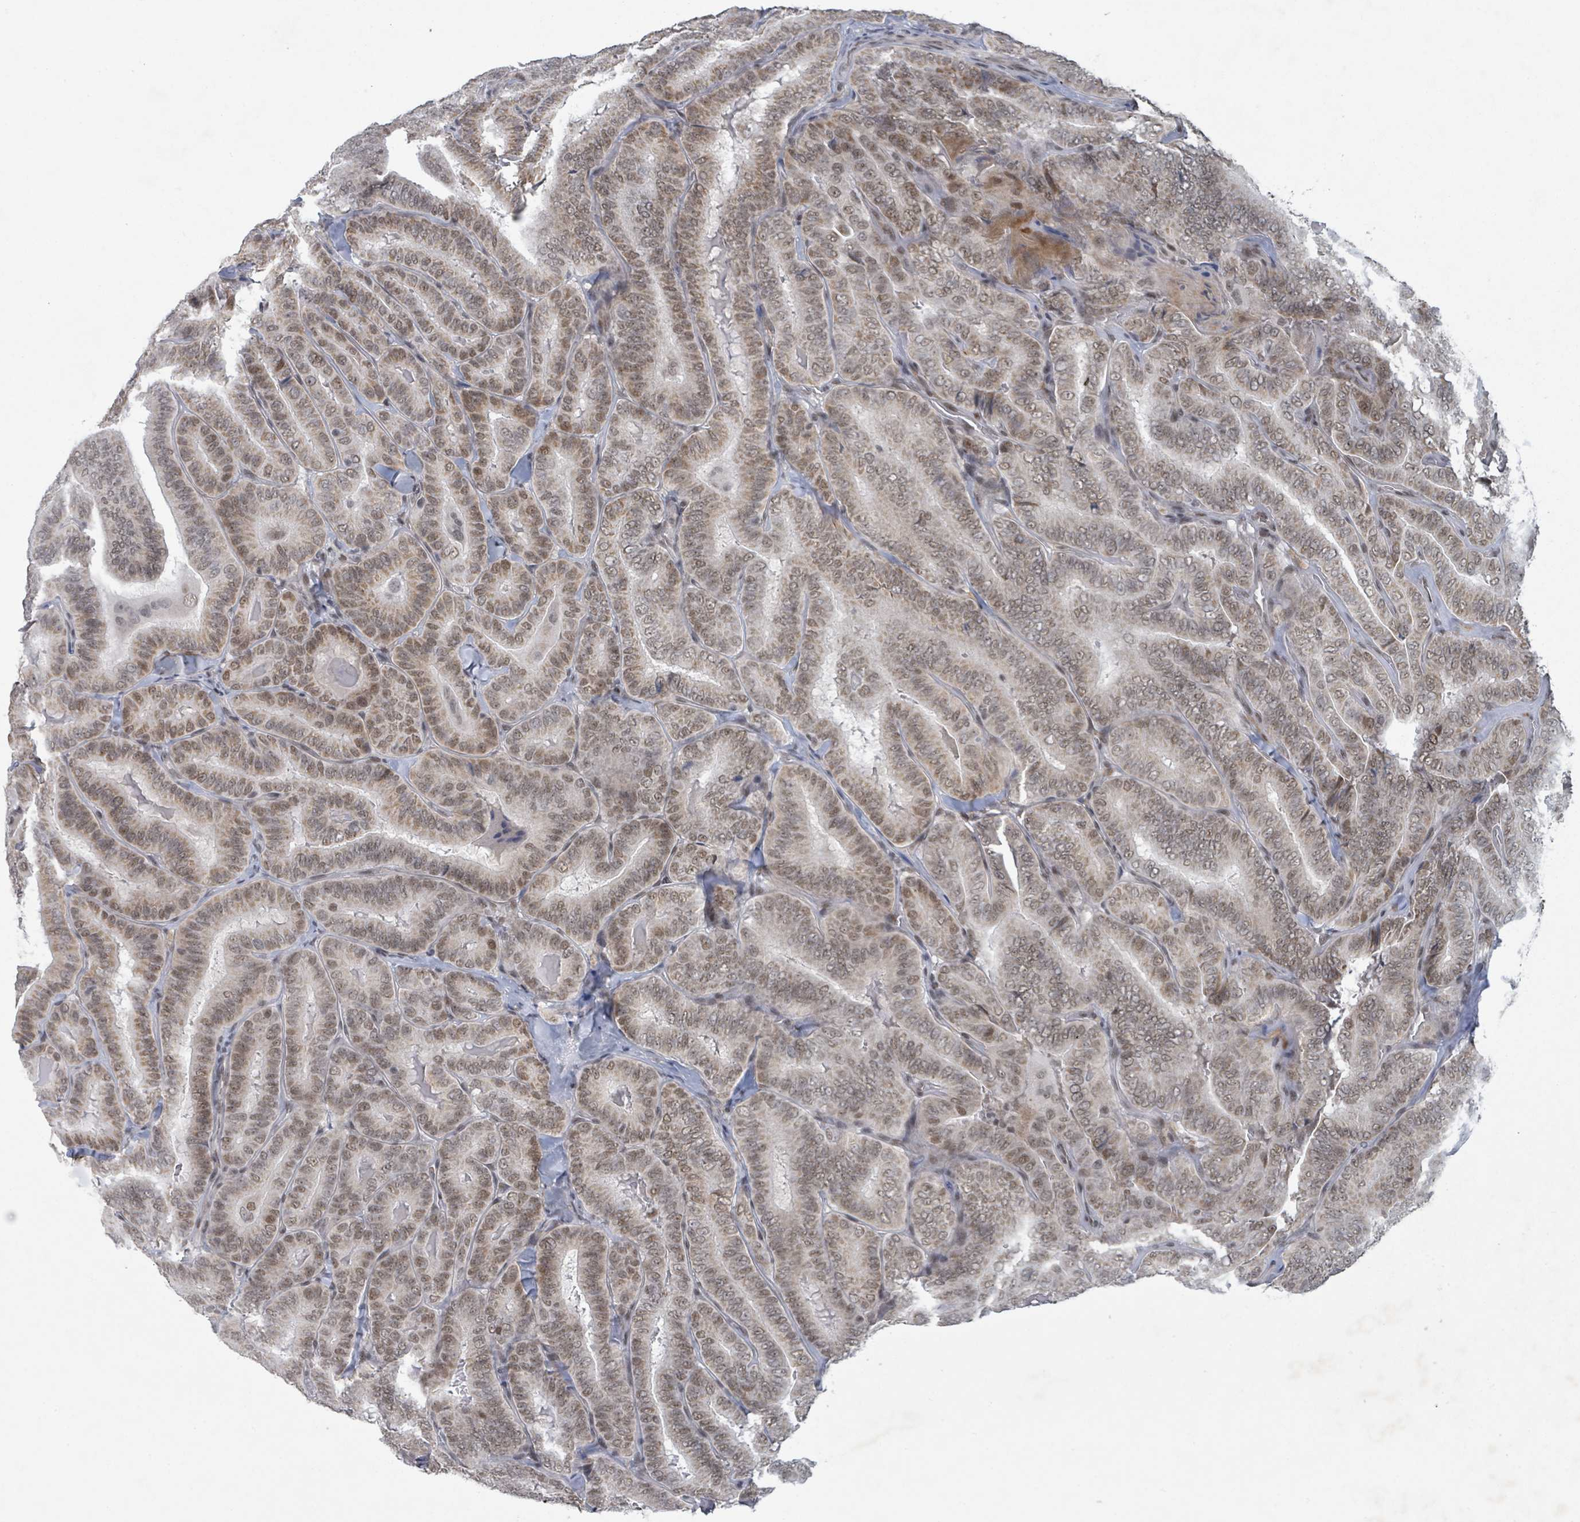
{"staining": {"intensity": "moderate", "quantity": ">75%", "location": "nuclear"}, "tissue": "thyroid cancer", "cell_type": "Tumor cells", "image_type": "cancer", "snomed": [{"axis": "morphology", "description": "Papillary adenocarcinoma, NOS"}, {"axis": "topography", "description": "Thyroid gland"}], "caption": "Thyroid cancer (papillary adenocarcinoma) was stained to show a protein in brown. There is medium levels of moderate nuclear expression in about >75% of tumor cells. (Brightfield microscopy of DAB IHC at high magnification).", "gene": "BANP", "patient": {"sex": "male", "age": 61}}